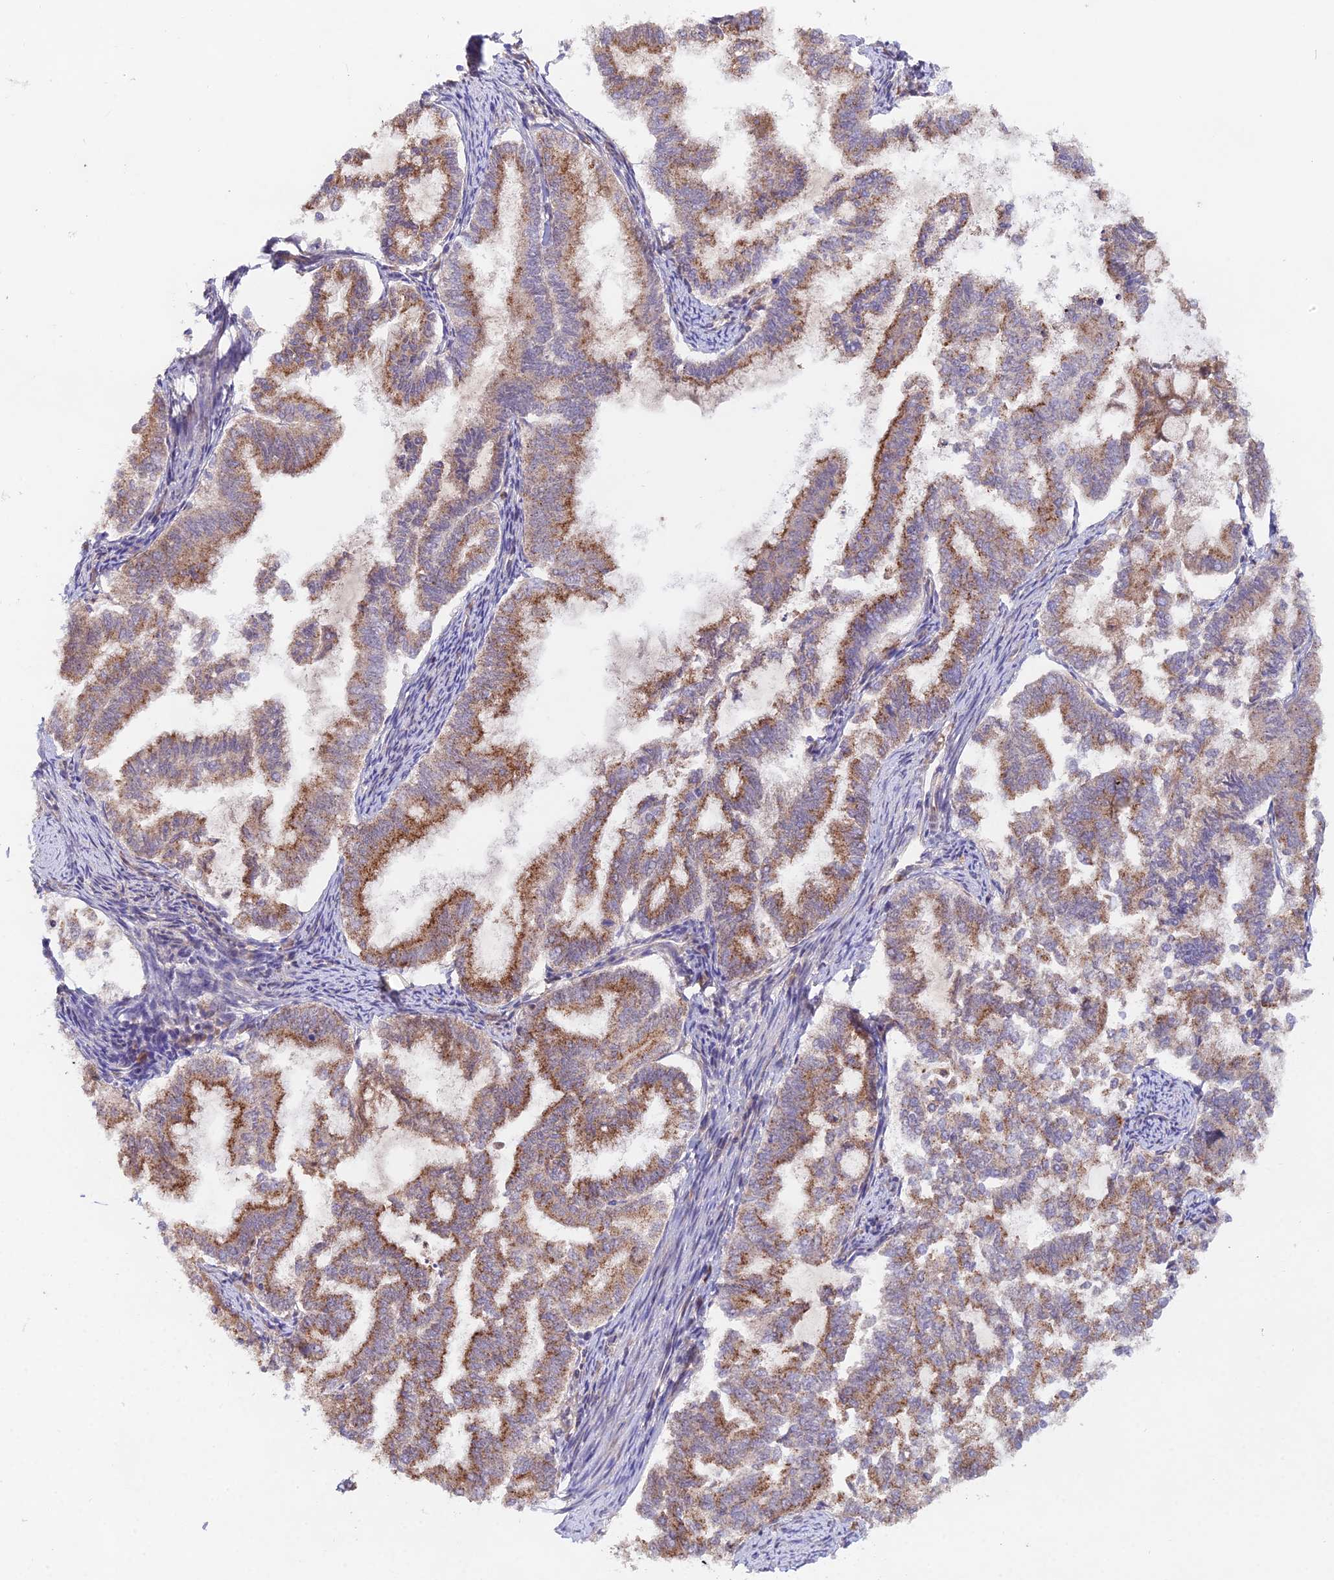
{"staining": {"intensity": "moderate", "quantity": ">75%", "location": "cytoplasmic/membranous"}, "tissue": "endometrial cancer", "cell_type": "Tumor cells", "image_type": "cancer", "snomed": [{"axis": "morphology", "description": "Adenocarcinoma, NOS"}, {"axis": "topography", "description": "Endometrium"}], "caption": "About >75% of tumor cells in human endometrial cancer display moderate cytoplasmic/membranous protein positivity as visualized by brown immunohistochemical staining.", "gene": "WDR43", "patient": {"sex": "female", "age": 79}}